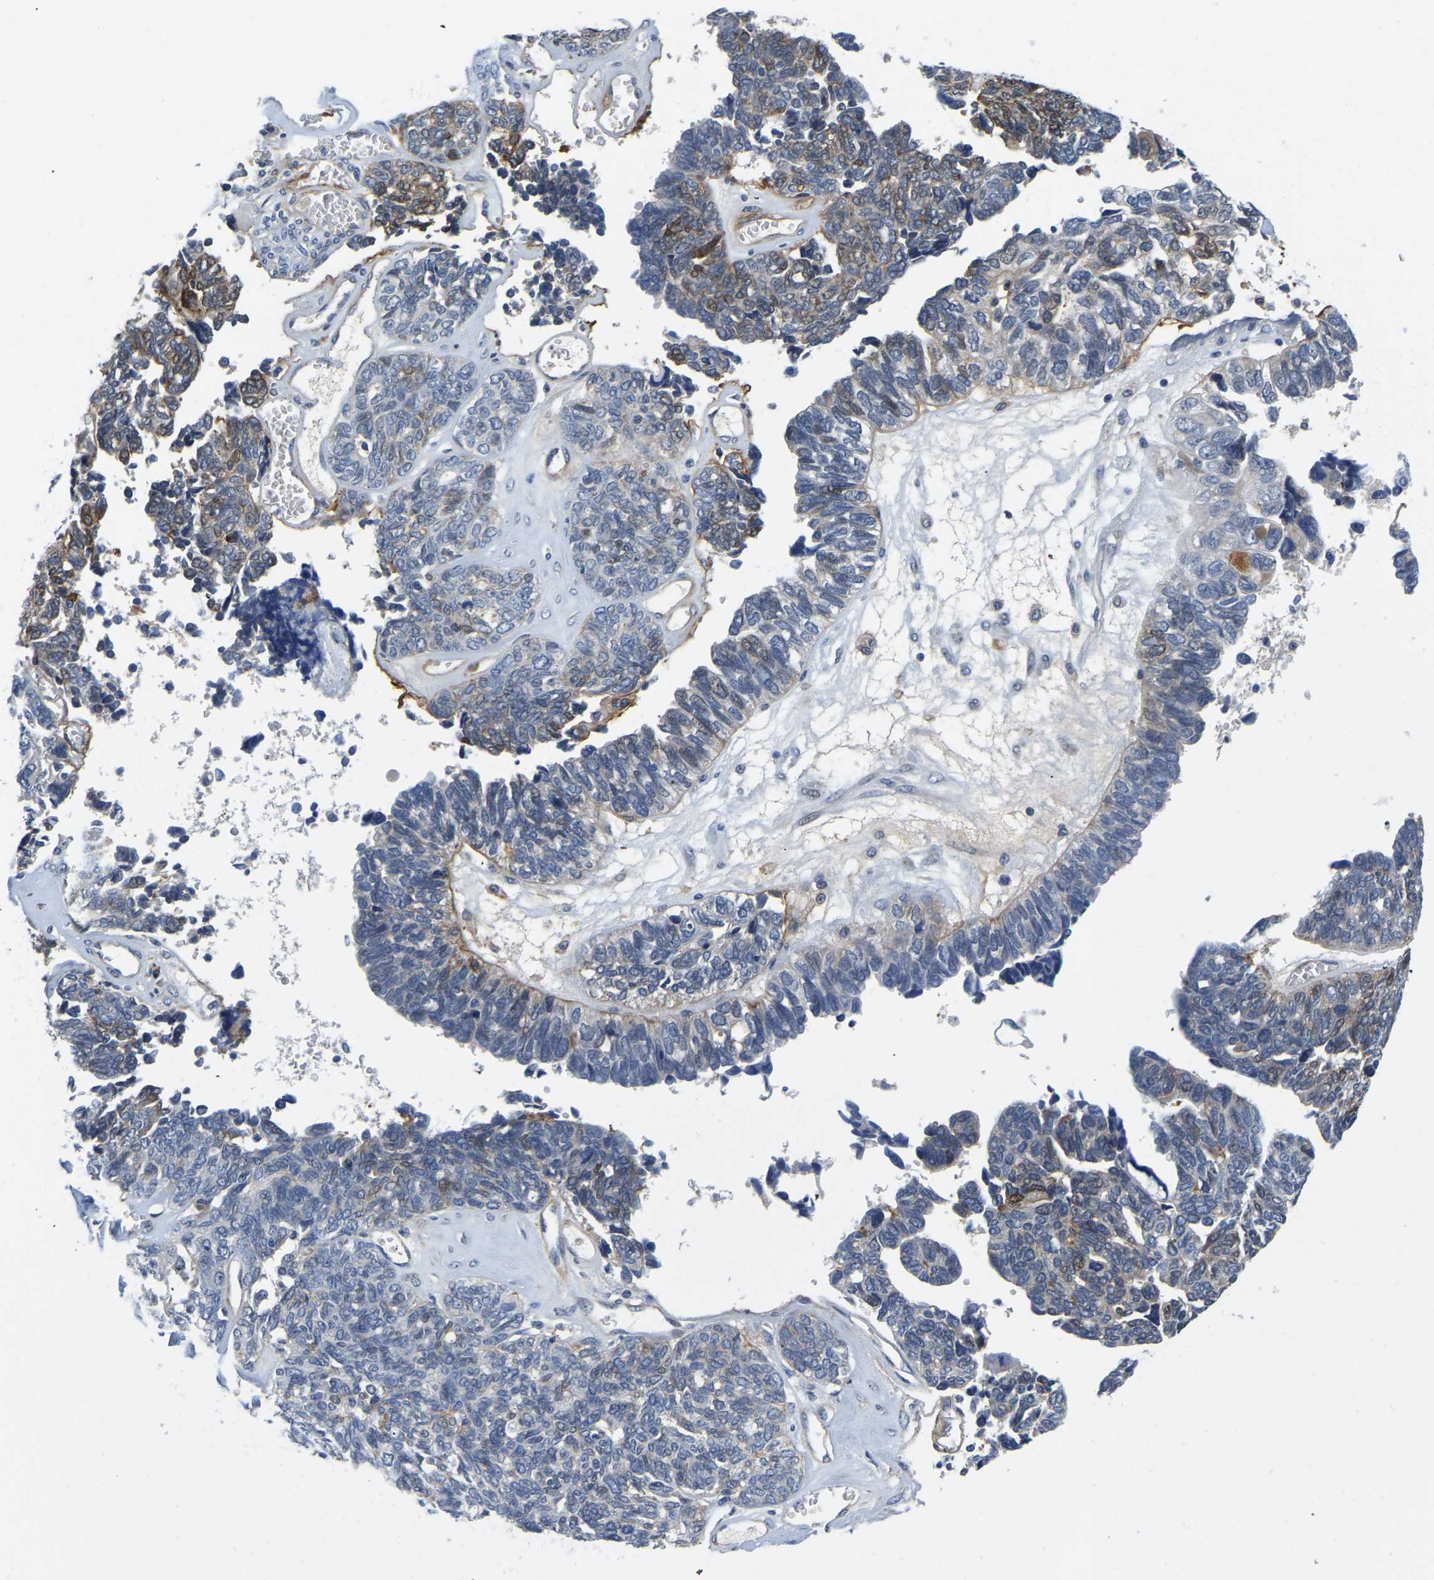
{"staining": {"intensity": "negative", "quantity": "none", "location": "none"}, "tissue": "ovarian cancer", "cell_type": "Tumor cells", "image_type": "cancer", "snomed": [{"axis": "morphology", "description": "Cystadenocarcinoma, serous, NOS"}, {"axis": "topography", "description": "Ovary"}], "caption": "This is an IHC image of human ovarian cancer. There is no expression in tumor cells.", "gene": "LIAS", "patient": {"sex": "female", "age": 79}}